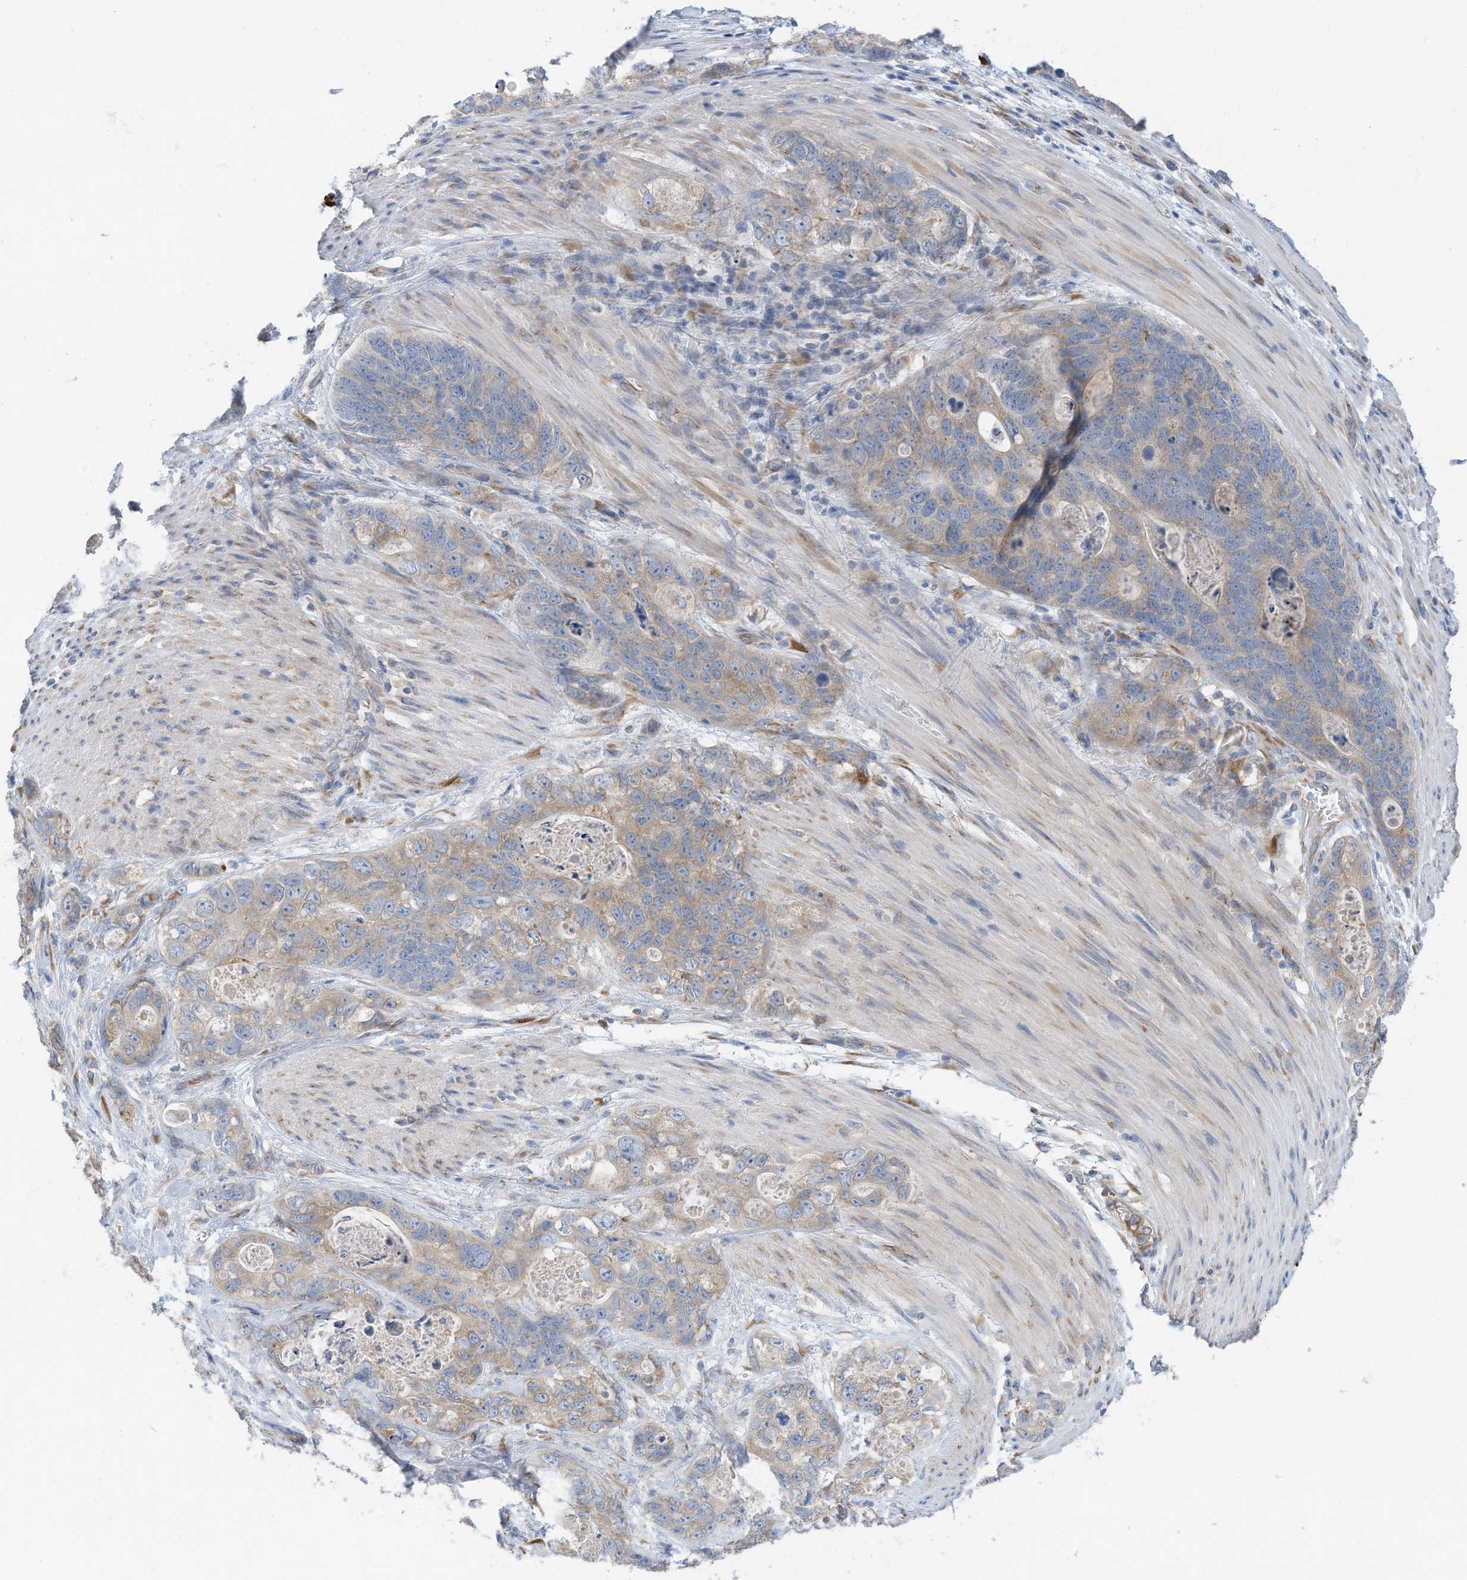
{"staining": {"intensity": "weak", "quantity": "25%-75%", "location": "cytoplasmic/membranous"}, "tissue": "stomach cancer", "cell_type": "Tumor cells", "image_type": "cancer", "snomed": [{"axis": "morphology", "description": "Normal tissue, NOS"}, {"axis": "morphology", "description": "Adenocarcinoma, NOS"}, {"axis": "topography", "description": "Stomach"}], "caption": "High-power microscopy captured an immunohistochemistry (IHC) photomicrograph of adenocarcinoma (stomach), revealing weak cytoplasmic/membranous staining in about 25%-75% of tumor cells.", "gene": "SLC5A11", "patient": {"sex": "female", "age": 89}}